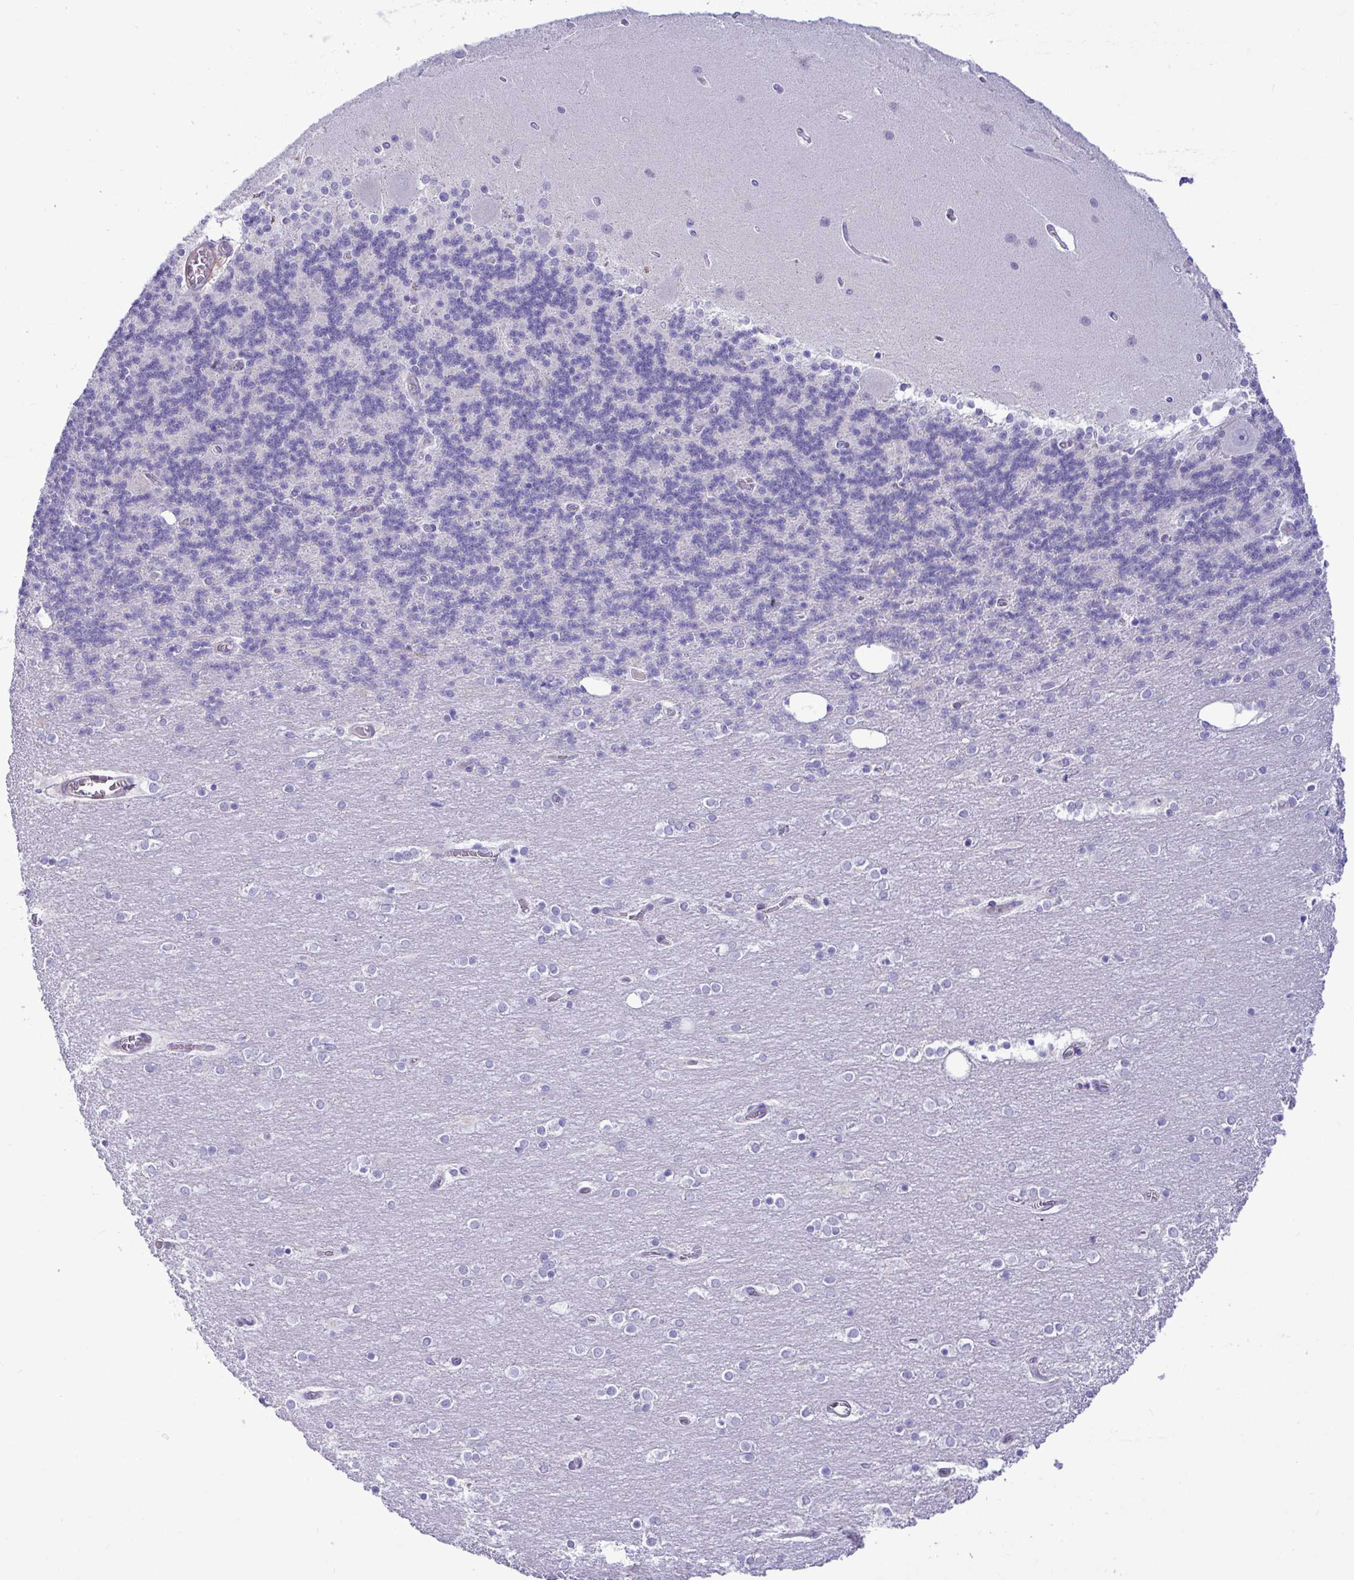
{"staining": {"intensity": "negative", "quantity": "none", "location": "none"}, "tissue": "cerebellum", "cell_type": "Cells in granular layer", "image_type": "normal", "snomed": [{"axis": "morphology", "description": "Normal tissue, NOS"}, {"axis": "topography", "description": "Cerebellum"}], "caption": "IHC of benign human cerebellum reveals no positivity in cells in granular layer. (Brightfield microscopy of DAB immunohistochemistry (IHC) at high magnification).", "gene": "FAM86B1", "patient": {"sex": "female", "age": 54}}